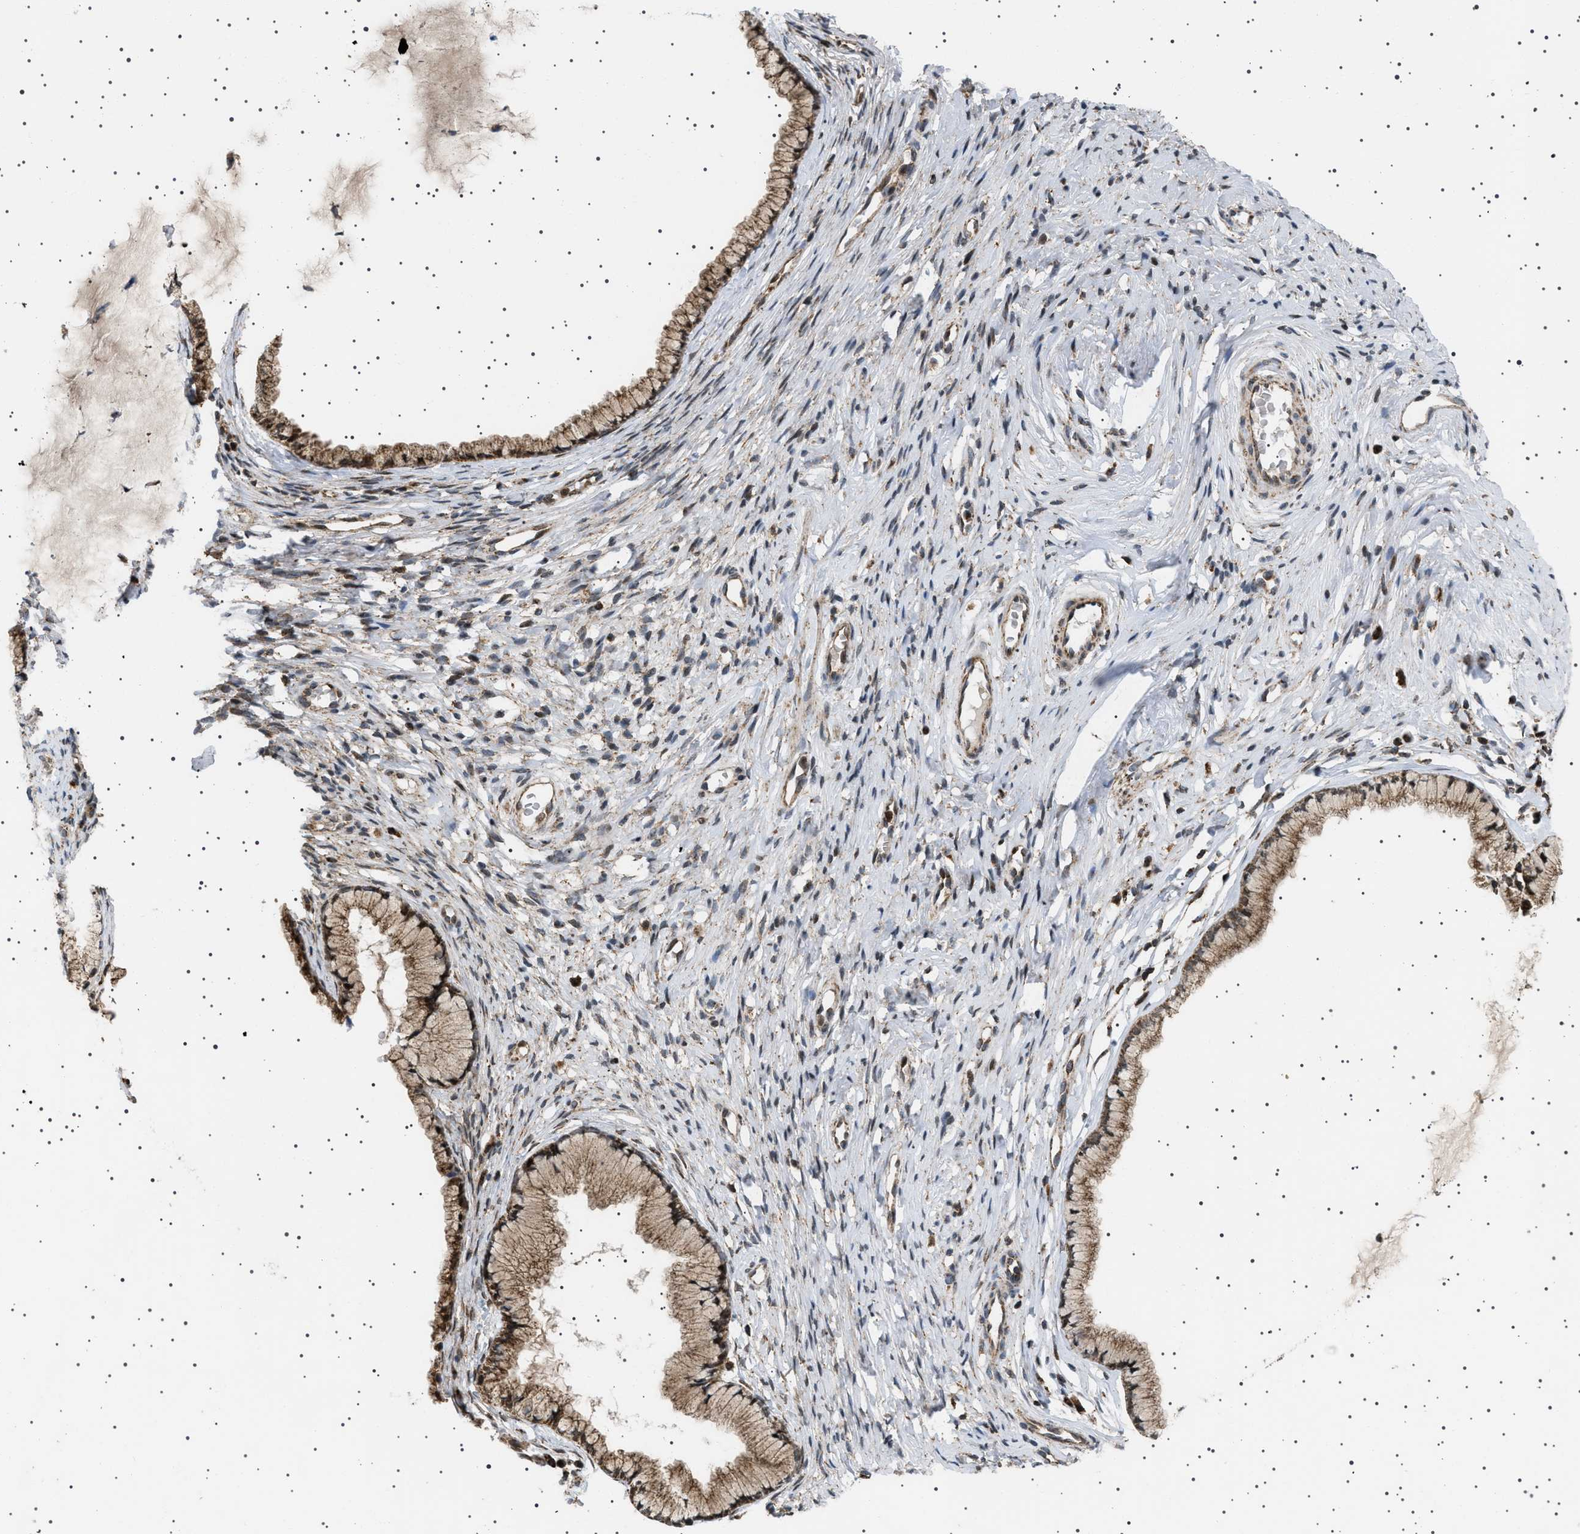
{"staining": {"intensity": "moderate", "quantity": ">75%", "location": "cytoplasmic/membranous"}, "tissue": "cervix", "cell_type": "Glandular cells", "image_type": "normal", "snomed": [{"axis": "morphology", "description": "Normal tissue, NOS"}, {"axis": "topography", "description": "Cervix"}], "caption": "IHC image of unremarkable cervix stained for a protein (brown), which displays medium levels of moderate cytoplasmic/membranous staining in approximately >75% of glandular cells.", "gene": "MELK", "patient": {"sex": "female", "age": 77}}